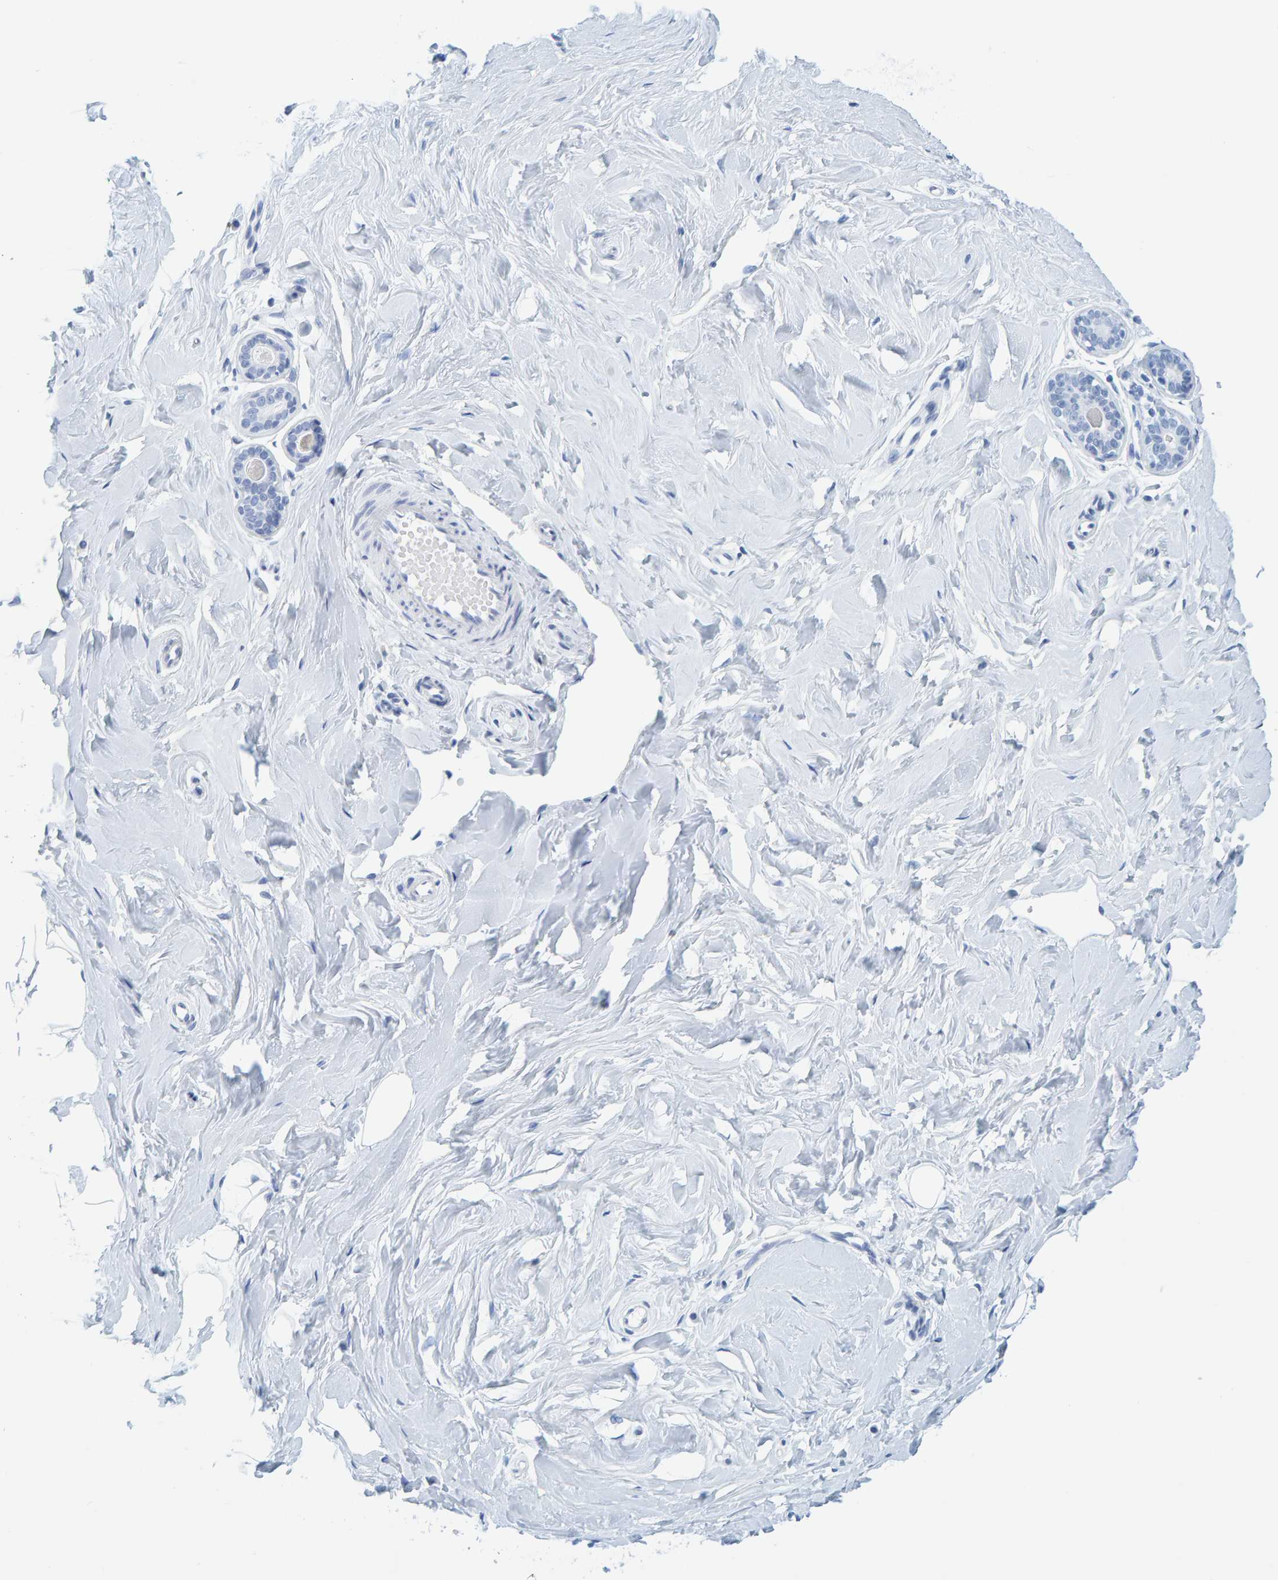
{"staining": {"intensity": "negative", "quantity": "none", "location": "none"}, "tissue": "breast", "cell_type": "Adipocytes", "image_type": "normal", "snomed": [{"axis": "morphology", "description": "Normal tissue, NOS"}, {"axis": "topography", "description": "Breast"}], "caption": "High power microscopy photomicrograph of an immunohistochemistry image of benign breast, revealing no significant positivity in adipocytes. (DAB immunohistochemistry (IHC) with hematoxylin counter stain).", "gene": "SFTPC", "patient": {"sex": "female", "age": 23}}